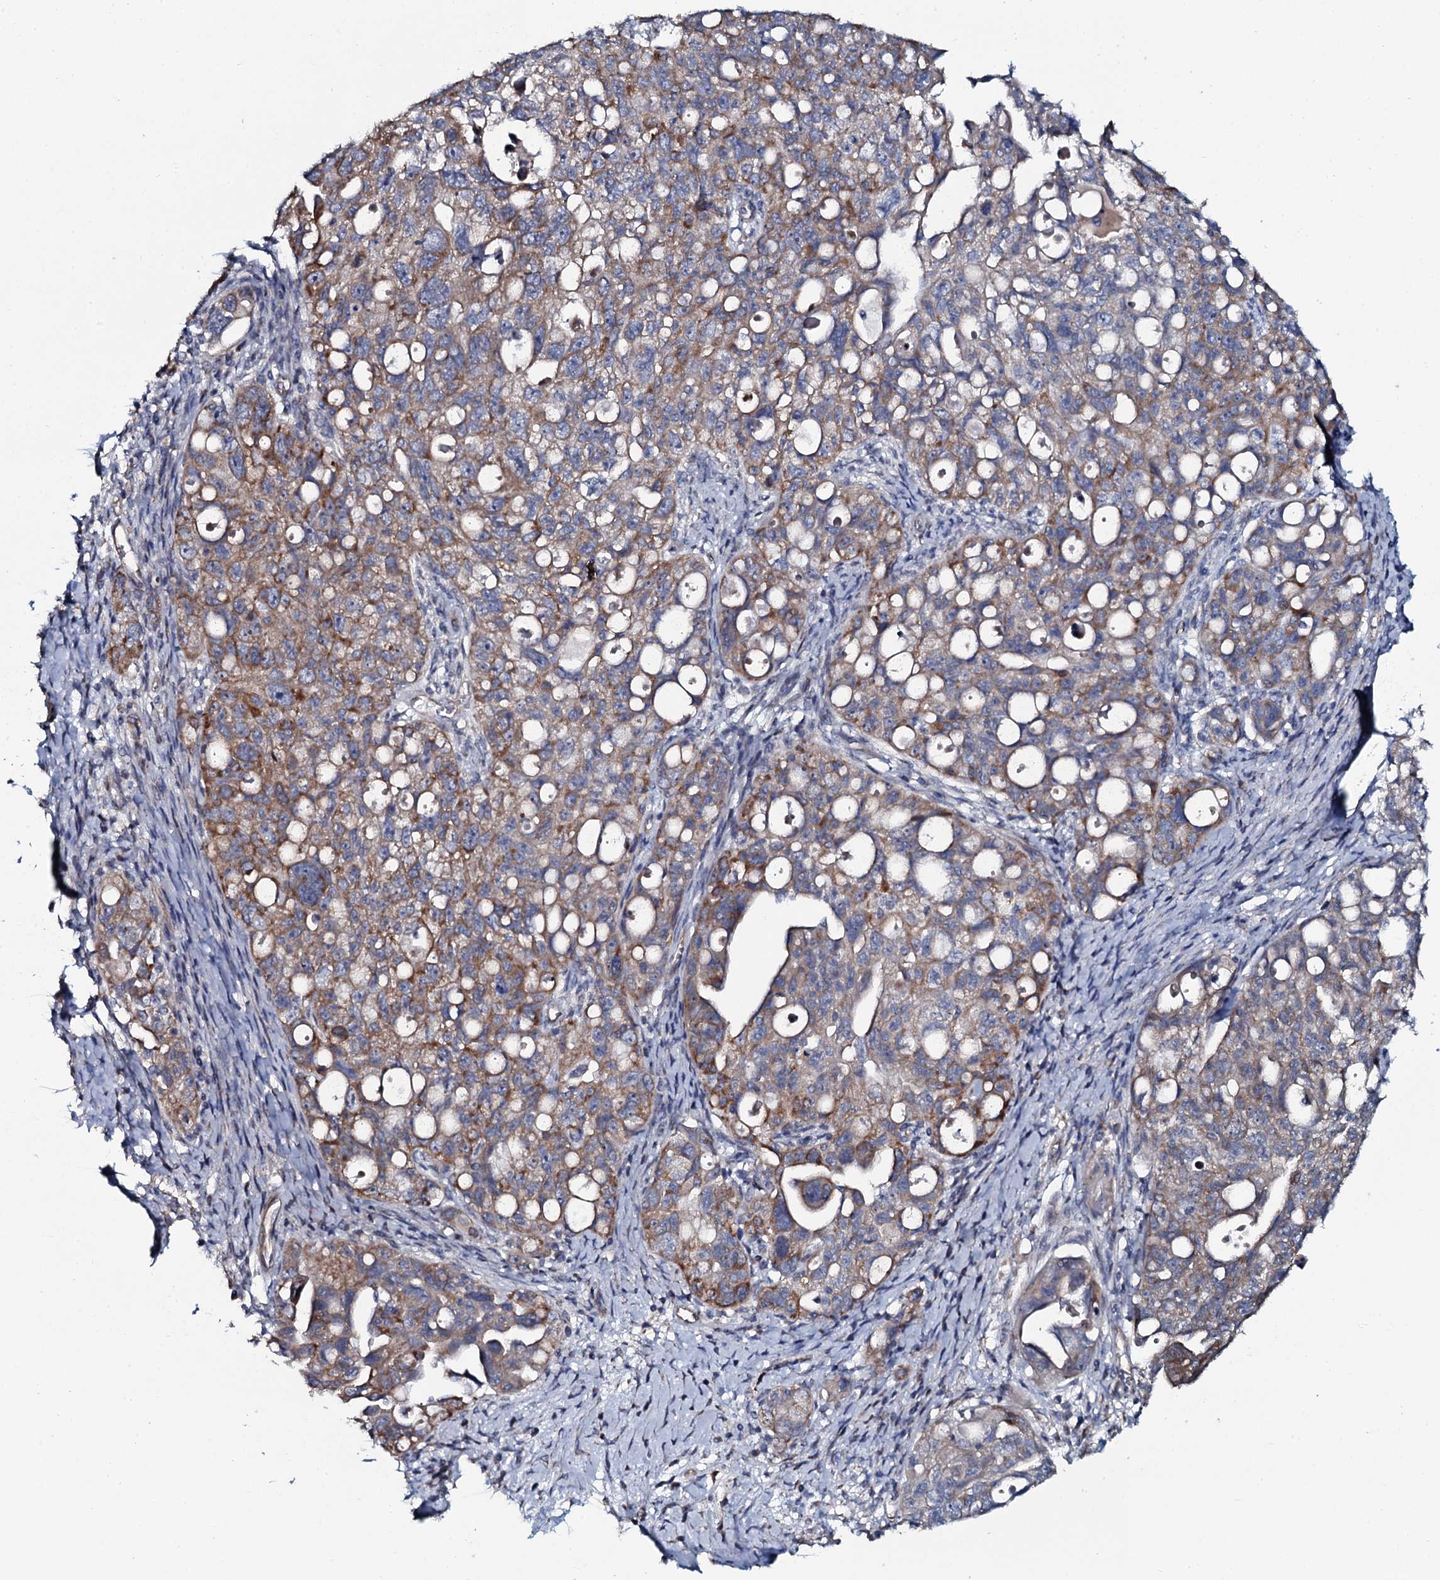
{"staining": {"intensity": "moderate", "quantity": "25%-75%", "location": "cytoplasmic/membranous"}, "tissue": "ovarian cancer", "cell_type": "Tumor cells", "image_type": "cancer", "snomed": [{"axis": "morphology", "description": "Carcinoma, NOS"}, {"axis": "morphology", "description": "Cystadenocarcinoma, serous, NOS"}, {"axis": "topography", "description": "Ovary"}], "caption": "DAB immunohistochemical staining of human ovarian cancer (carcinoma) exhibits moderate cytoplasmic/membranous protein staining in about 25%-75% of tumor cells.", "gene": "KCTD4", "patient": {"sex": "female", "age": 69}}